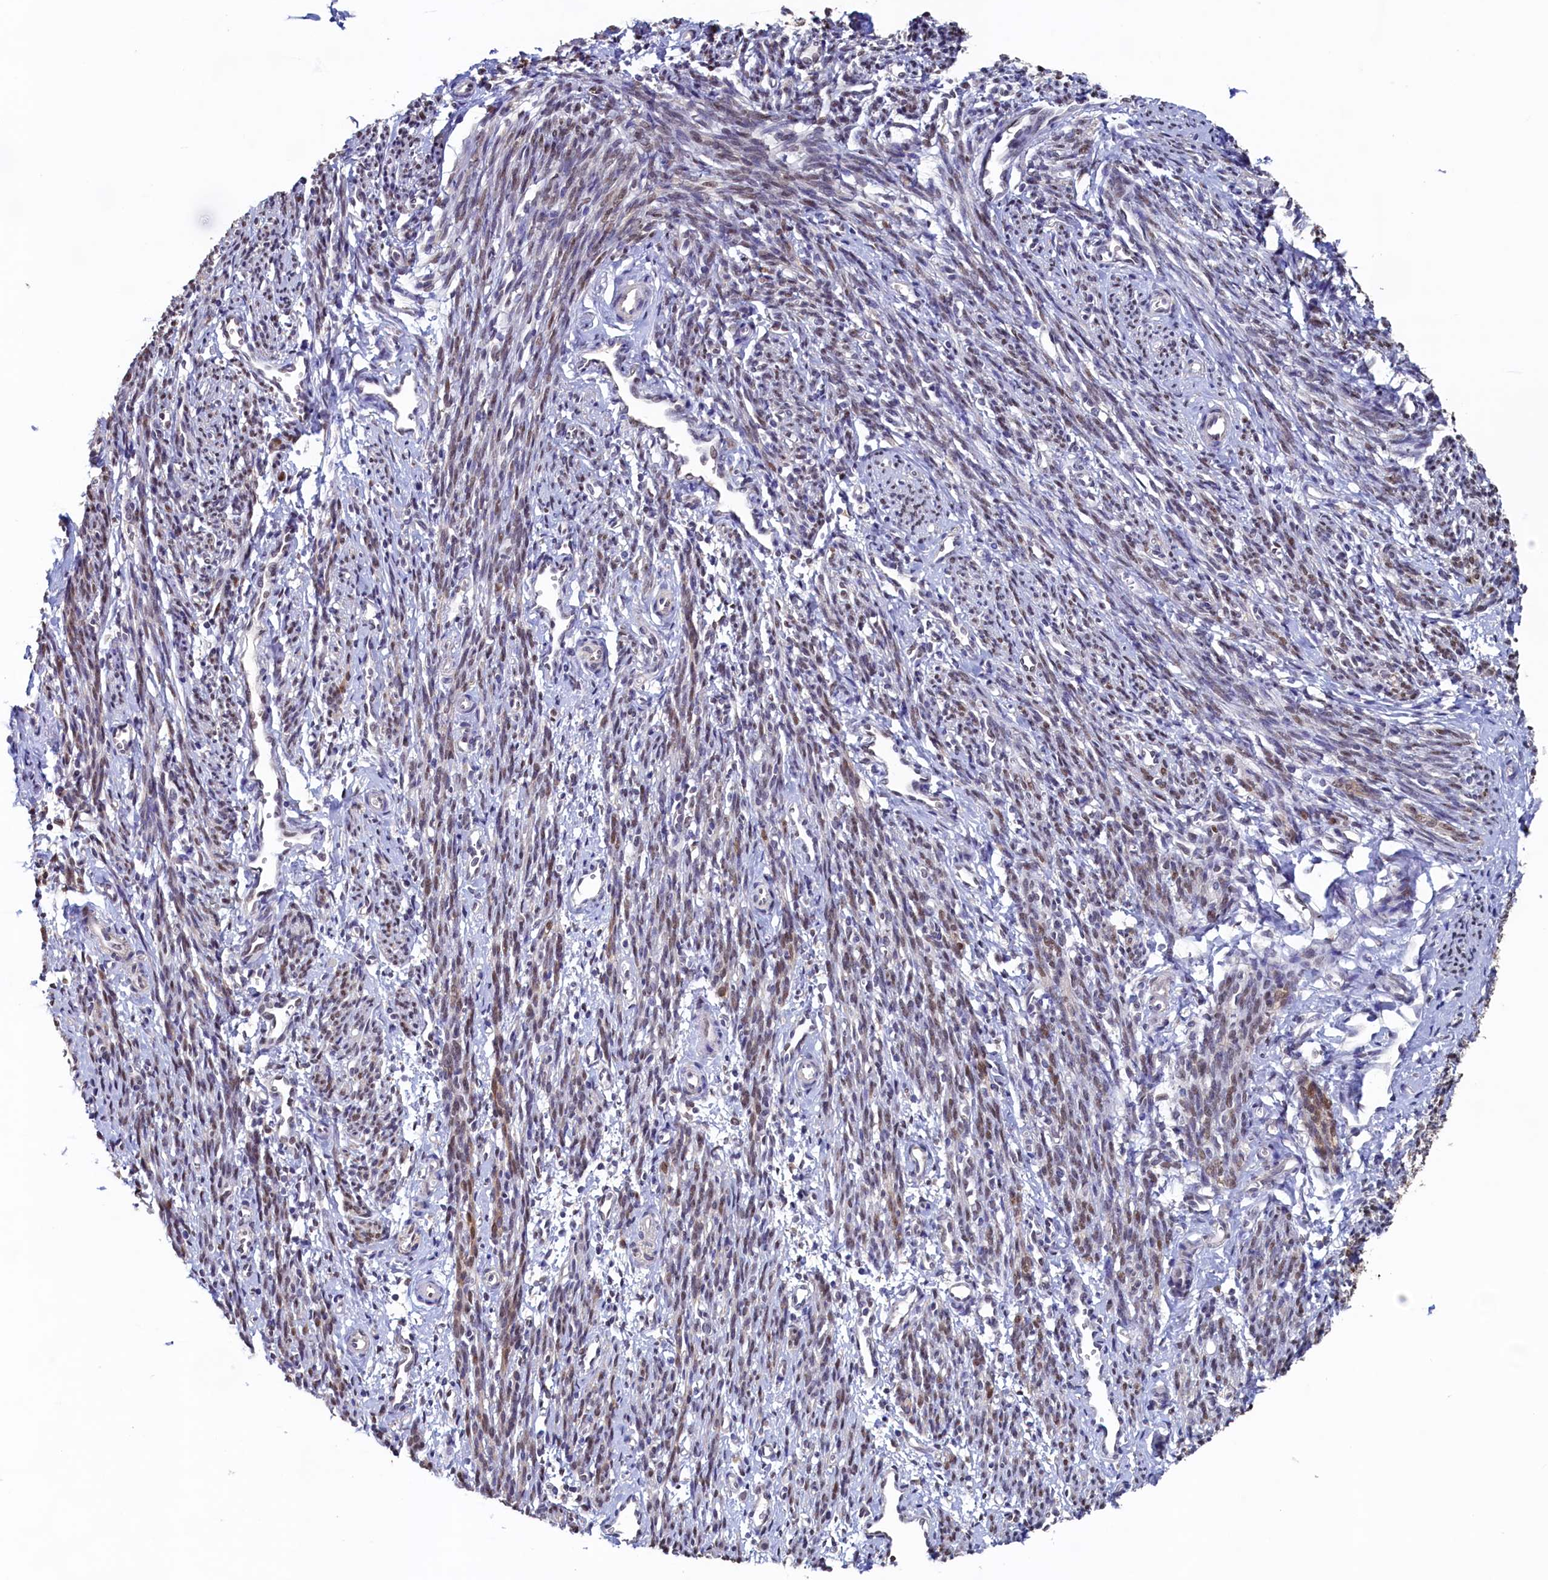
{"staining": {"intensity": "moderate", "quantity": "25%-75%", "location": "cytoplasmic/membranous,nuclear"}, "tissue": "smooth muscle", "cell_type": "Smooth muscle cells", "image_type": "normal", "snomed": [{"axis": "morphology", "description": "Normal tissue, NOS"}, {"axis": "topography", "description": "Smooth muscle"}, {"axis": "topography", "description": "Uterus"}], "caption": "An image of smooth muscle stained for a protein exhibits moderate cytoplasmic/membranous,nuclear brown staining in smooth muscle cells.", "gene": "AHCY", "patient": {"sex": "female", "age": 59}}